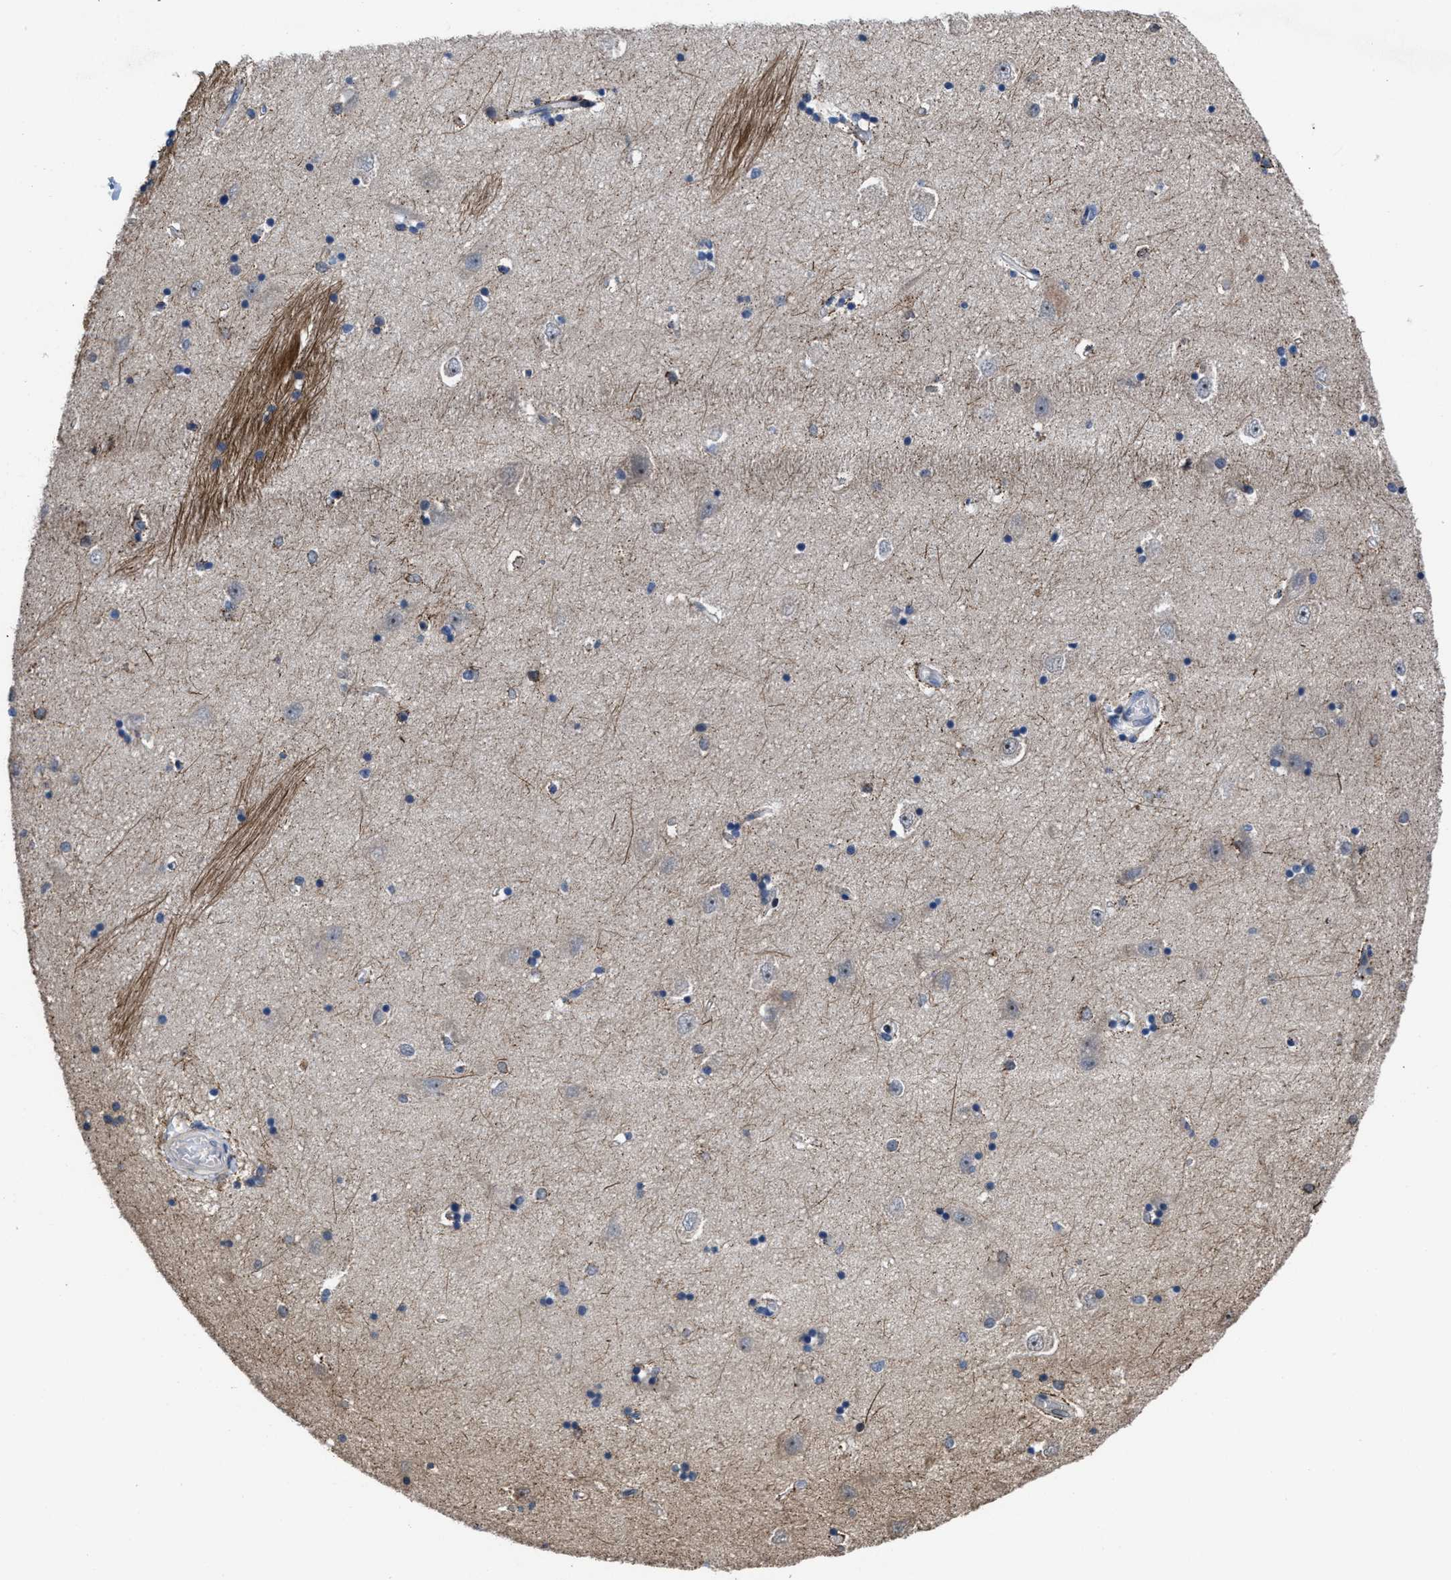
{"staining": {"intensity": "negative", "quantity": "none", "location": "none"}, "tissue": "hippocampus", "cell_type": "Glial cells", "image_type": "normal", "snomed": [{"axis": "morphology", "description": "Normal tissue, NOS"}, {"axis": "topography", "description": "Hippocampus"}], "caption": "Histopathology image shows no significant protein staining in glial cells of unremarkable hippocampus.", "gene": "HAUS6", "patient": {"sex": "male", "age": 45}}